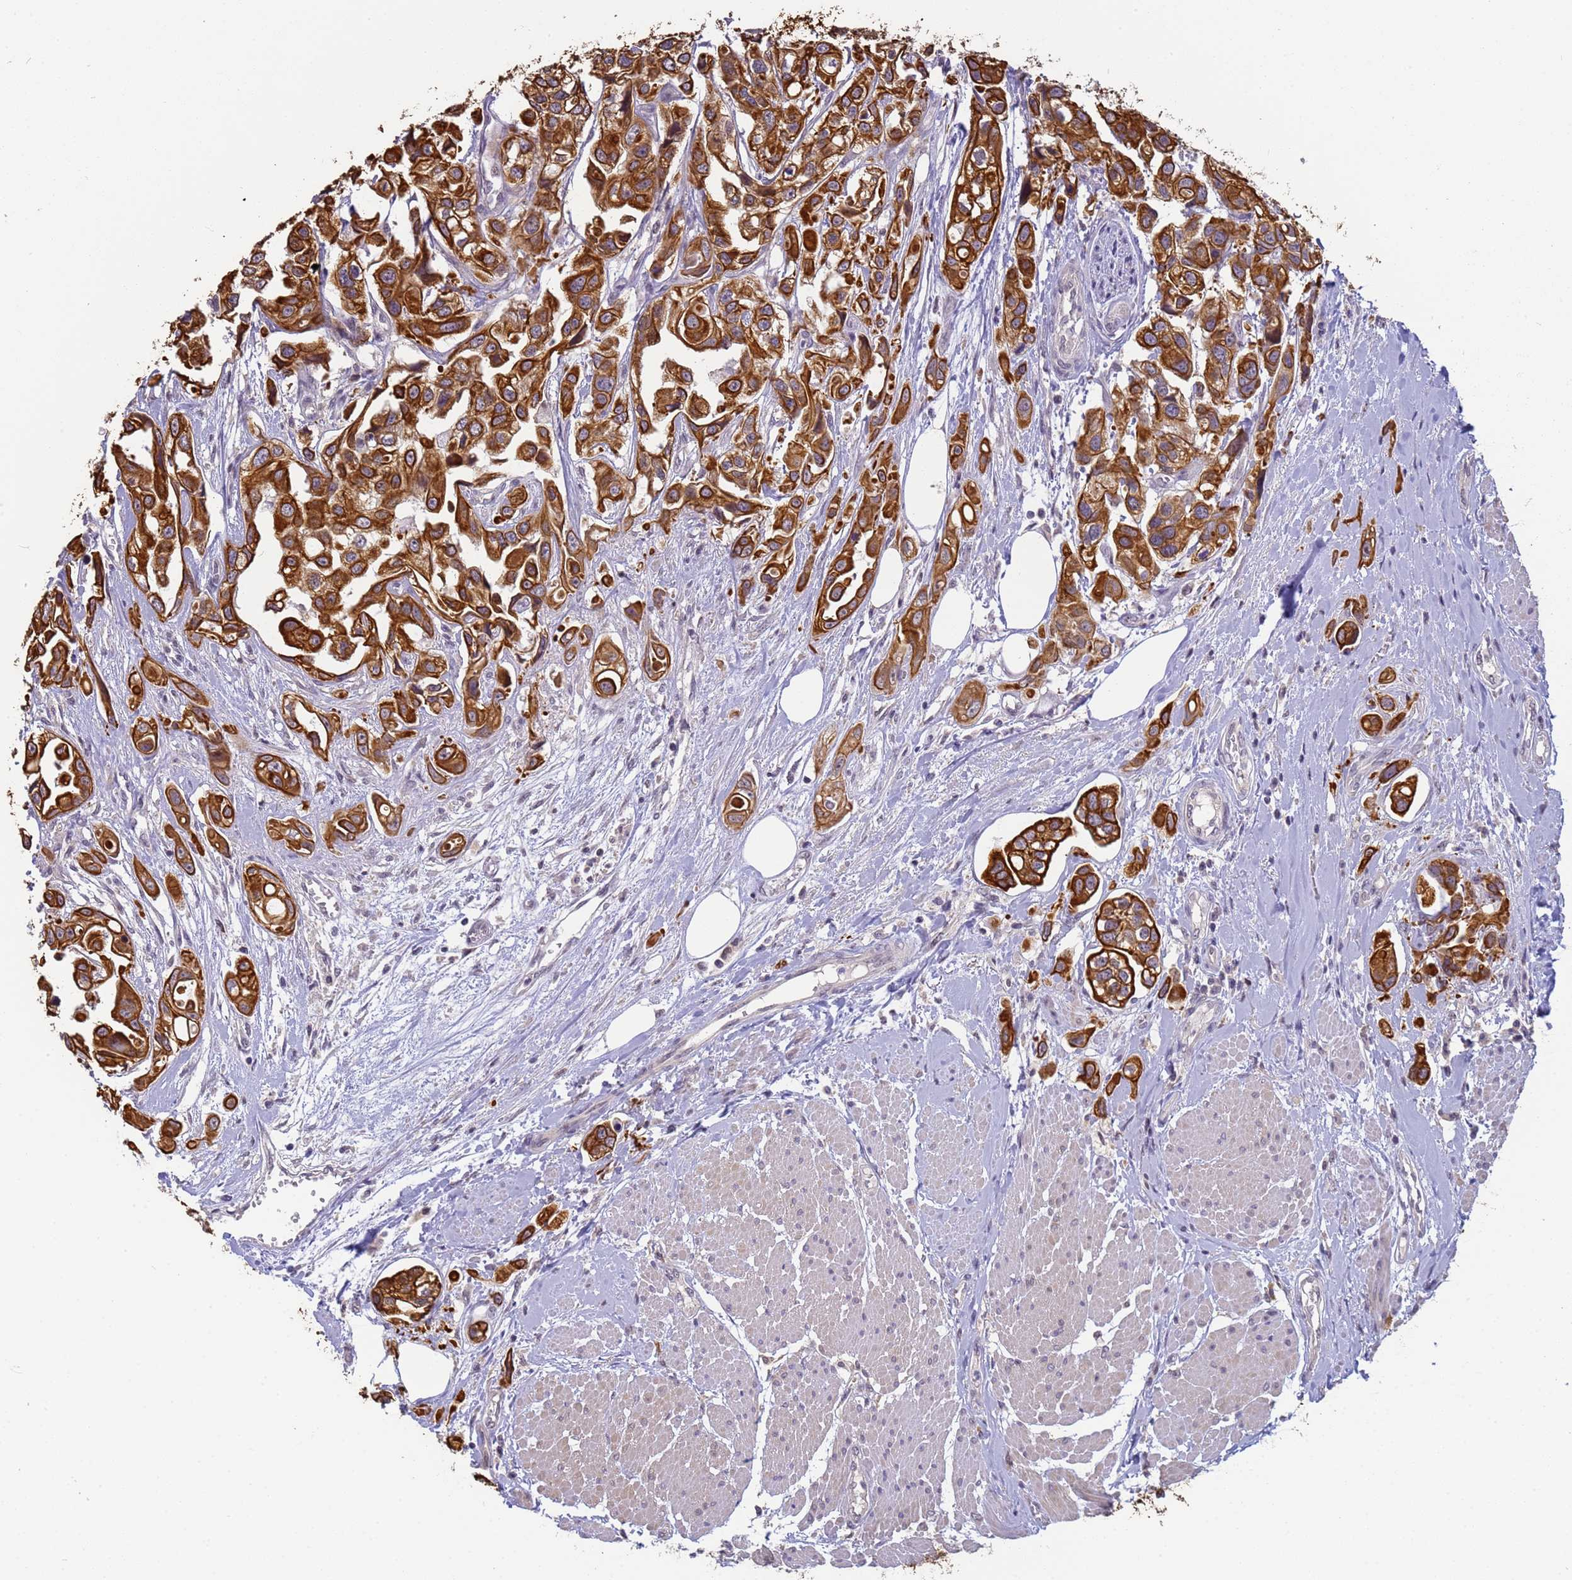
{"staining": {"intensity": "strong", "quantity": ">75%", "location": "cytoplasmic/membranous"}, "tissue": "urothelial cancer", "cell_type": "Tumor cells", "image_type": "cancer", "snomed": [{"axis": "morphology", "description": "Urothelial carcinoma, High grade"}, {"axis": "topography", "description": "Urinary bladder"}], "caption": "The immunohistochemical stain highlights strong cytoplasmic/membranous staining in tumor cells of urothelial cancer tissue.", "gene": "VWA3A", "patient": {"sex": "male", "age": 67}}